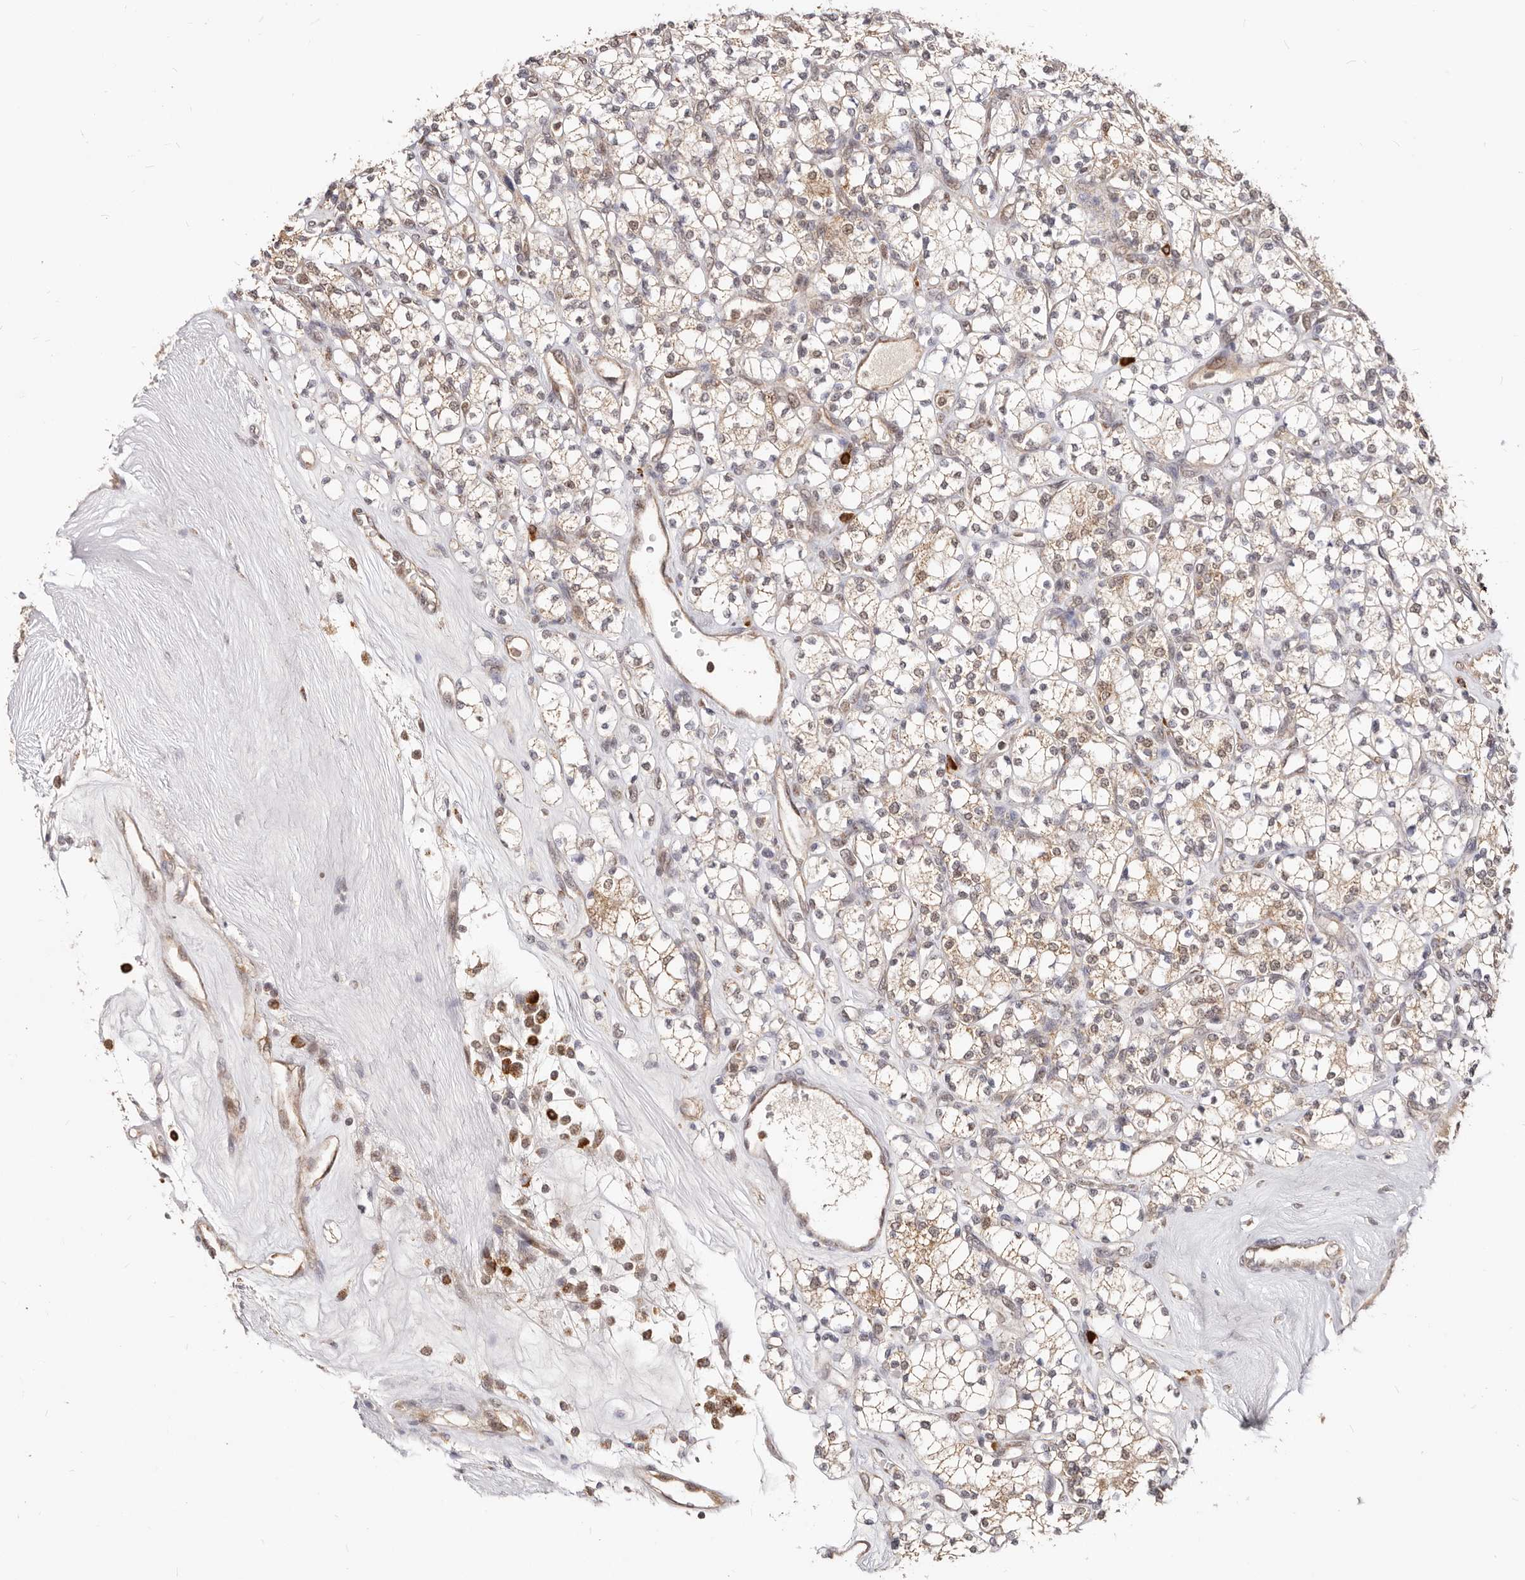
{"staining": {"intensity": "weak", "quantity": "<25%", "location": "cytoplasmic/membranous"}, "tissue": "renal cancer", "cell_type": "Tumor cells", "image_type": "cancer", "snomed": [{"axis": "morphology", "description": "Adenocarcinoma, NOS"}, {"axis": "topography", "description": "Kidney"}], "caption": "Human adenocarcinoma (renal) stained for a protein using immunohistochemistry (IHC) reveals no staining in tumor cells.", "gene": "SEC14L1", "patient": {"sex": "male", "age": 77}}